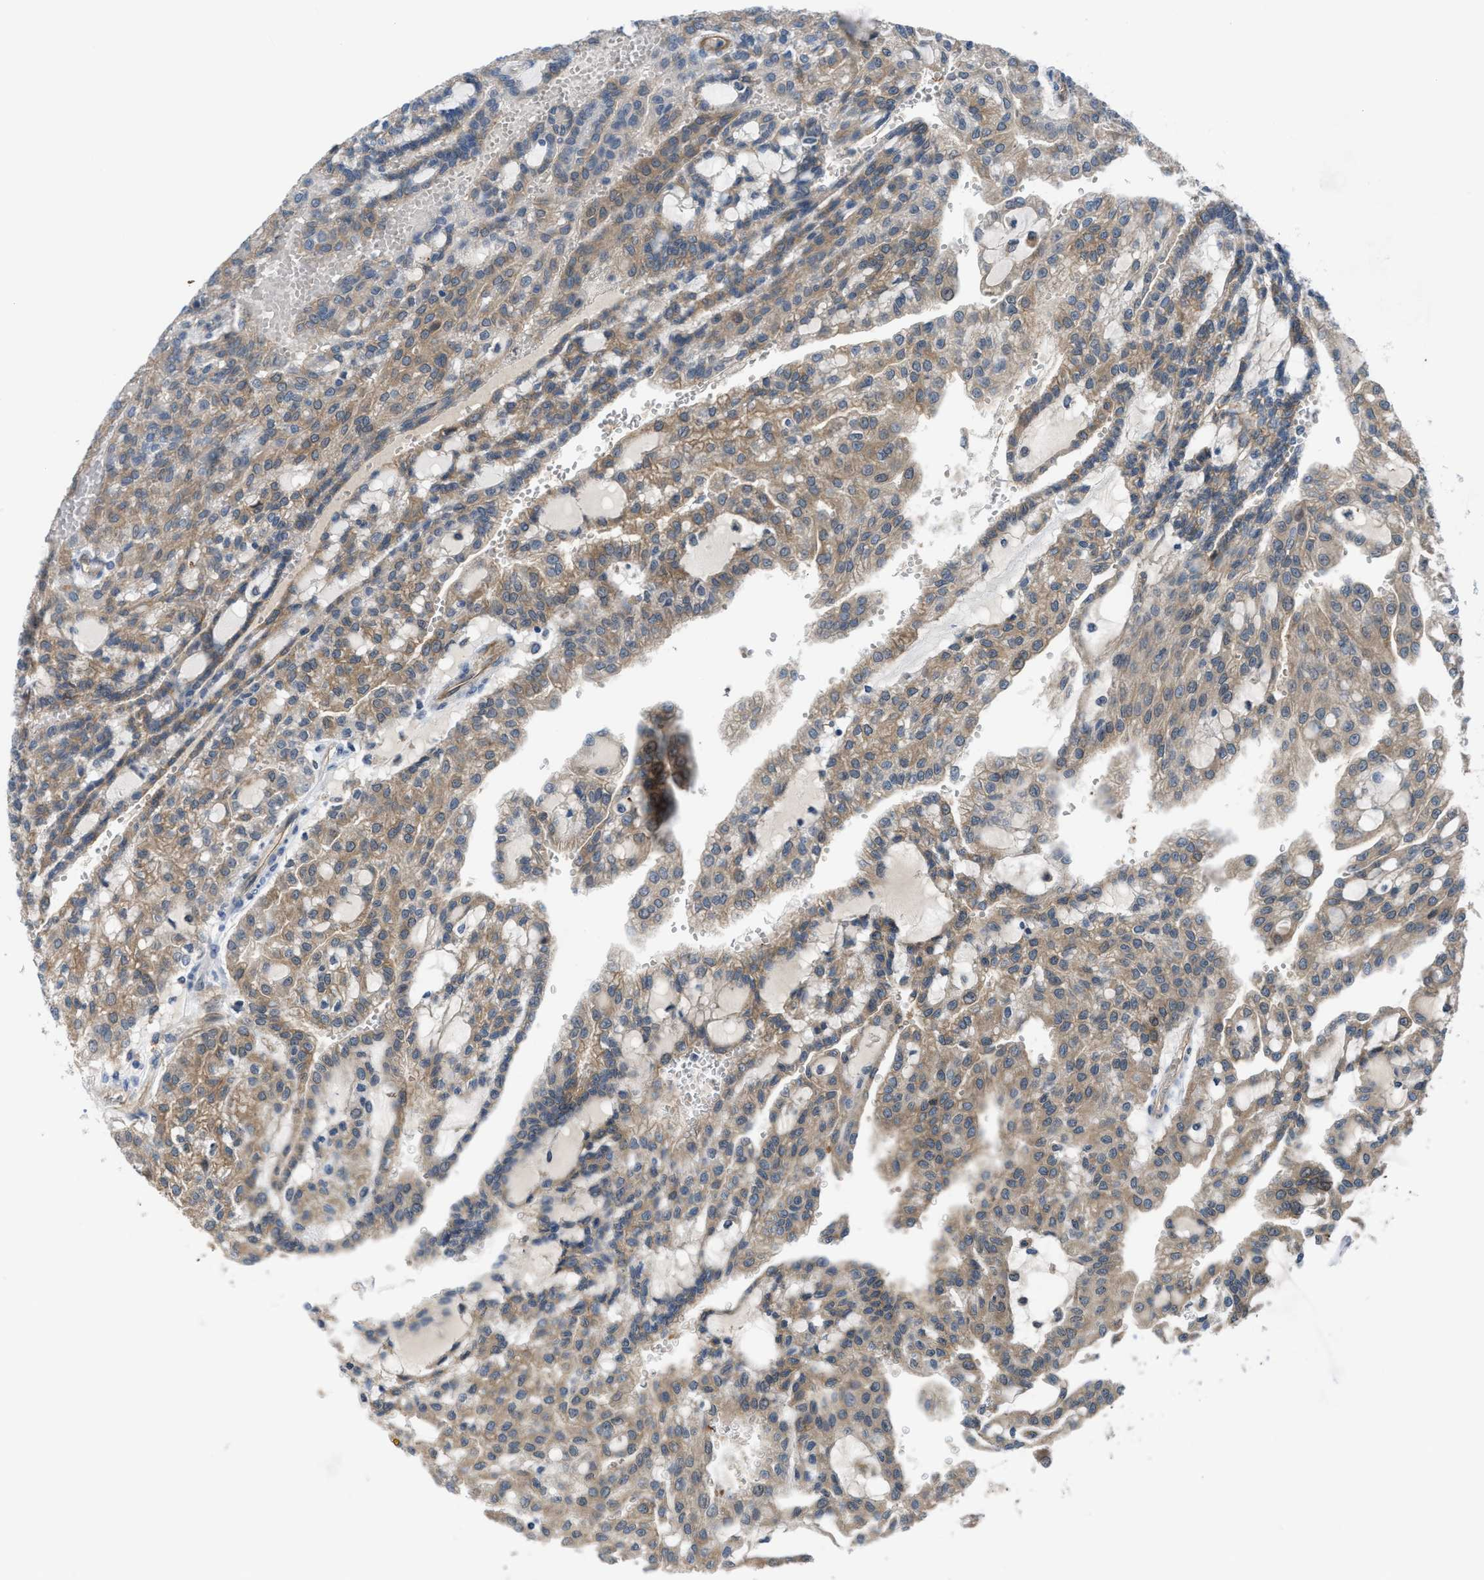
{"staining": {"intensity": "moderate", "quantity": ">75%", "location": "cytoplasmic/membranous"}, "tissue": "renal cancer", "cell_type": "Tumor cells", "image_type": "cancer", "snomed": [{"axis": "morphology", "description": "Adenocarcinoma, NOS"}, {"axis": "topography", "description": "Kidney"}], "caption": "Adenocarcinoma (renal) tissue displays moderate cytoplasmic/membranous expression in approximately >75% of tumor cells", "gene": "BAZ2B", "patient": {"sex": "male", "age": 63}}